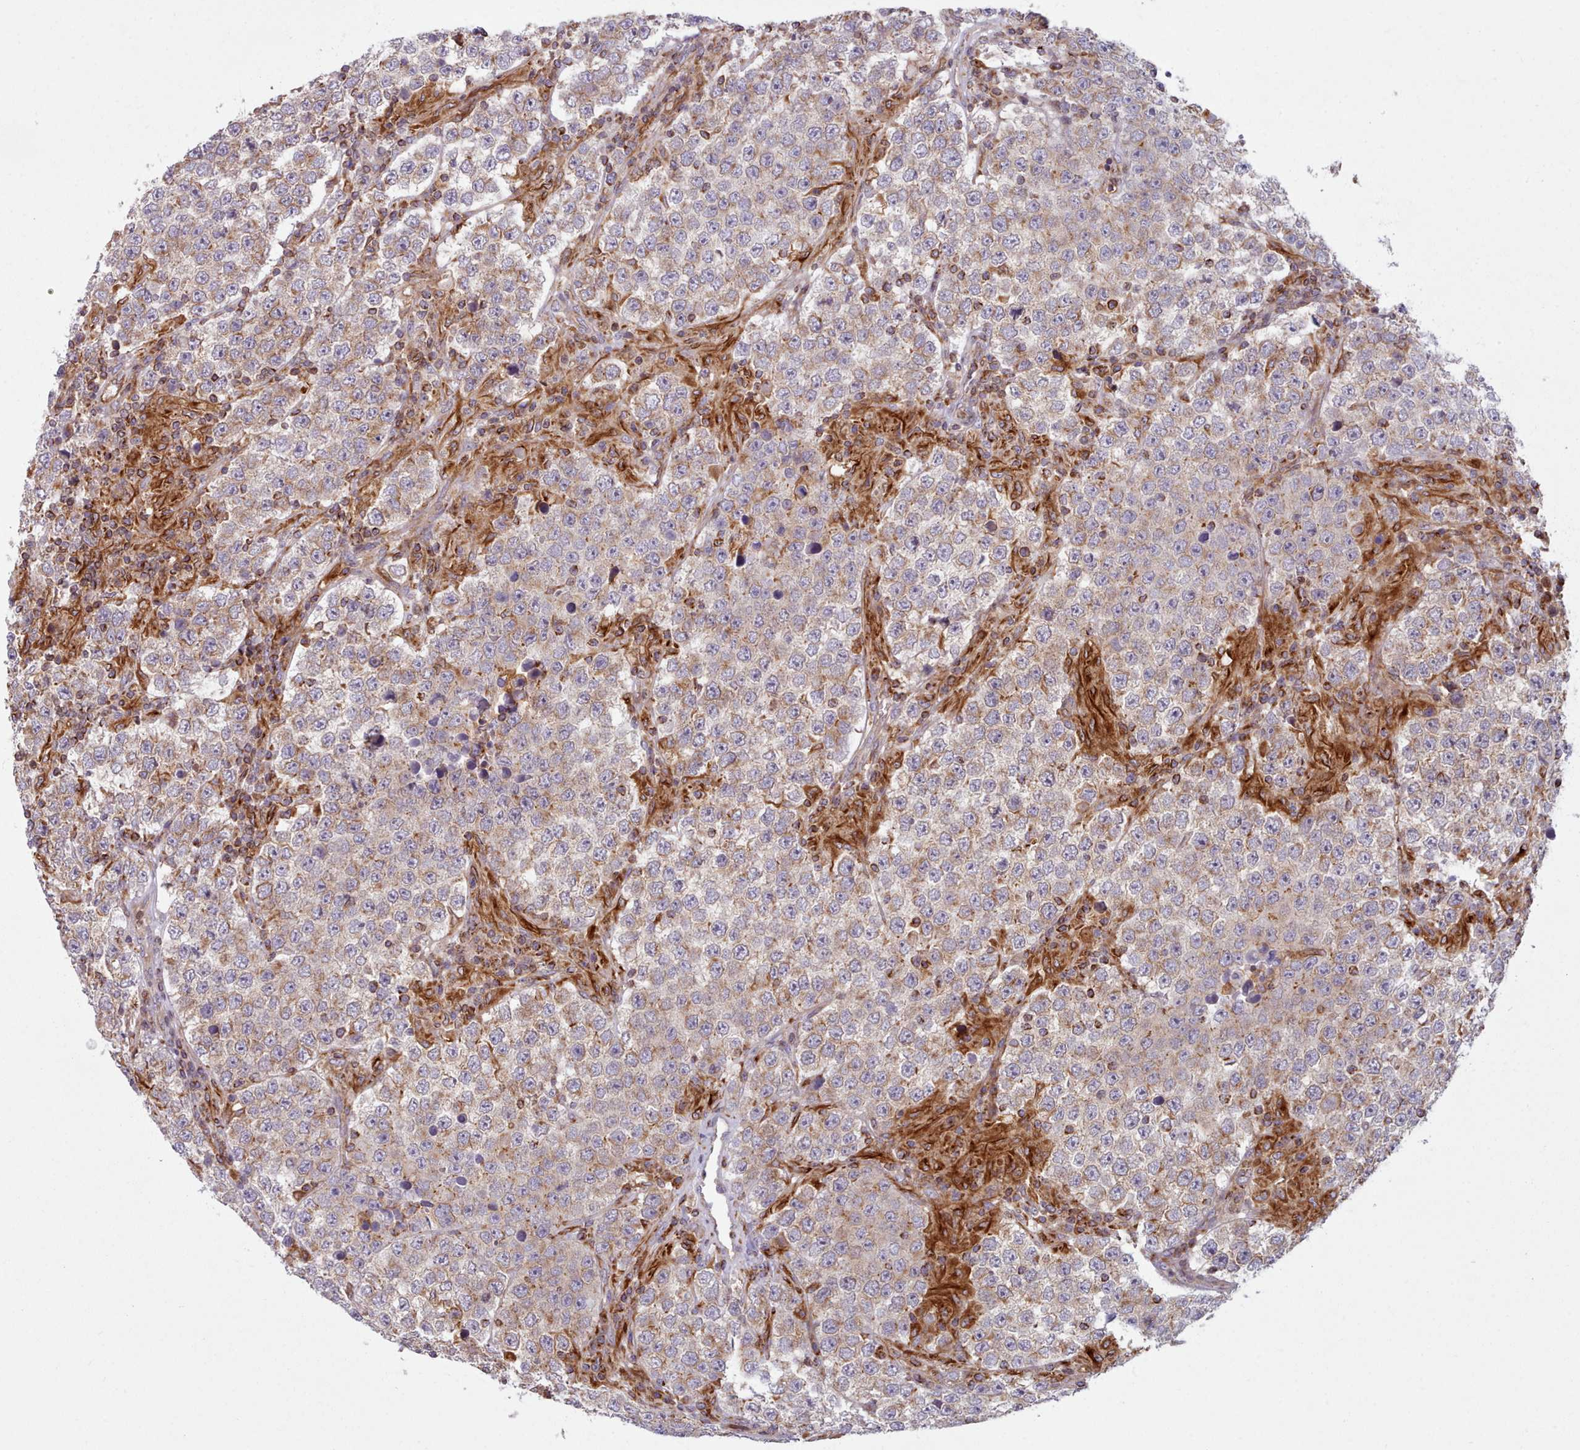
{"staining": {"intensity": "weak", "quantity": ">75%", "location": "cytoplasmic/membranous"}, "tissue": "testis cancer", "cell_type": "Tumor cells", "image_type": "cancer", "snomed": [{"axis": "morphology", "description": "Normal tissue, NOS"}, {"axis": "morphology", "description": "Urothelial carcinoma, High grade"}, {"axis": "morphology", "description": "Seminoma, NOS"}, {"axis": "morphology", "description": "Carcinoma, Embryonal, NOS"}, {"axis": "topography", "description": "Urinary bladder"}, {"axis": "topography", "description": "Testis"}], "caption": "A photomicrograph of human testis cancer stained for a protein shows weak cytoplasmic/membranous brown staining in tumor cells. (DAB = brown stain, brightfield microscopy at high magnification).", "gene": "CRYBG1", "patient": {"sex": "male", "age": 41}}